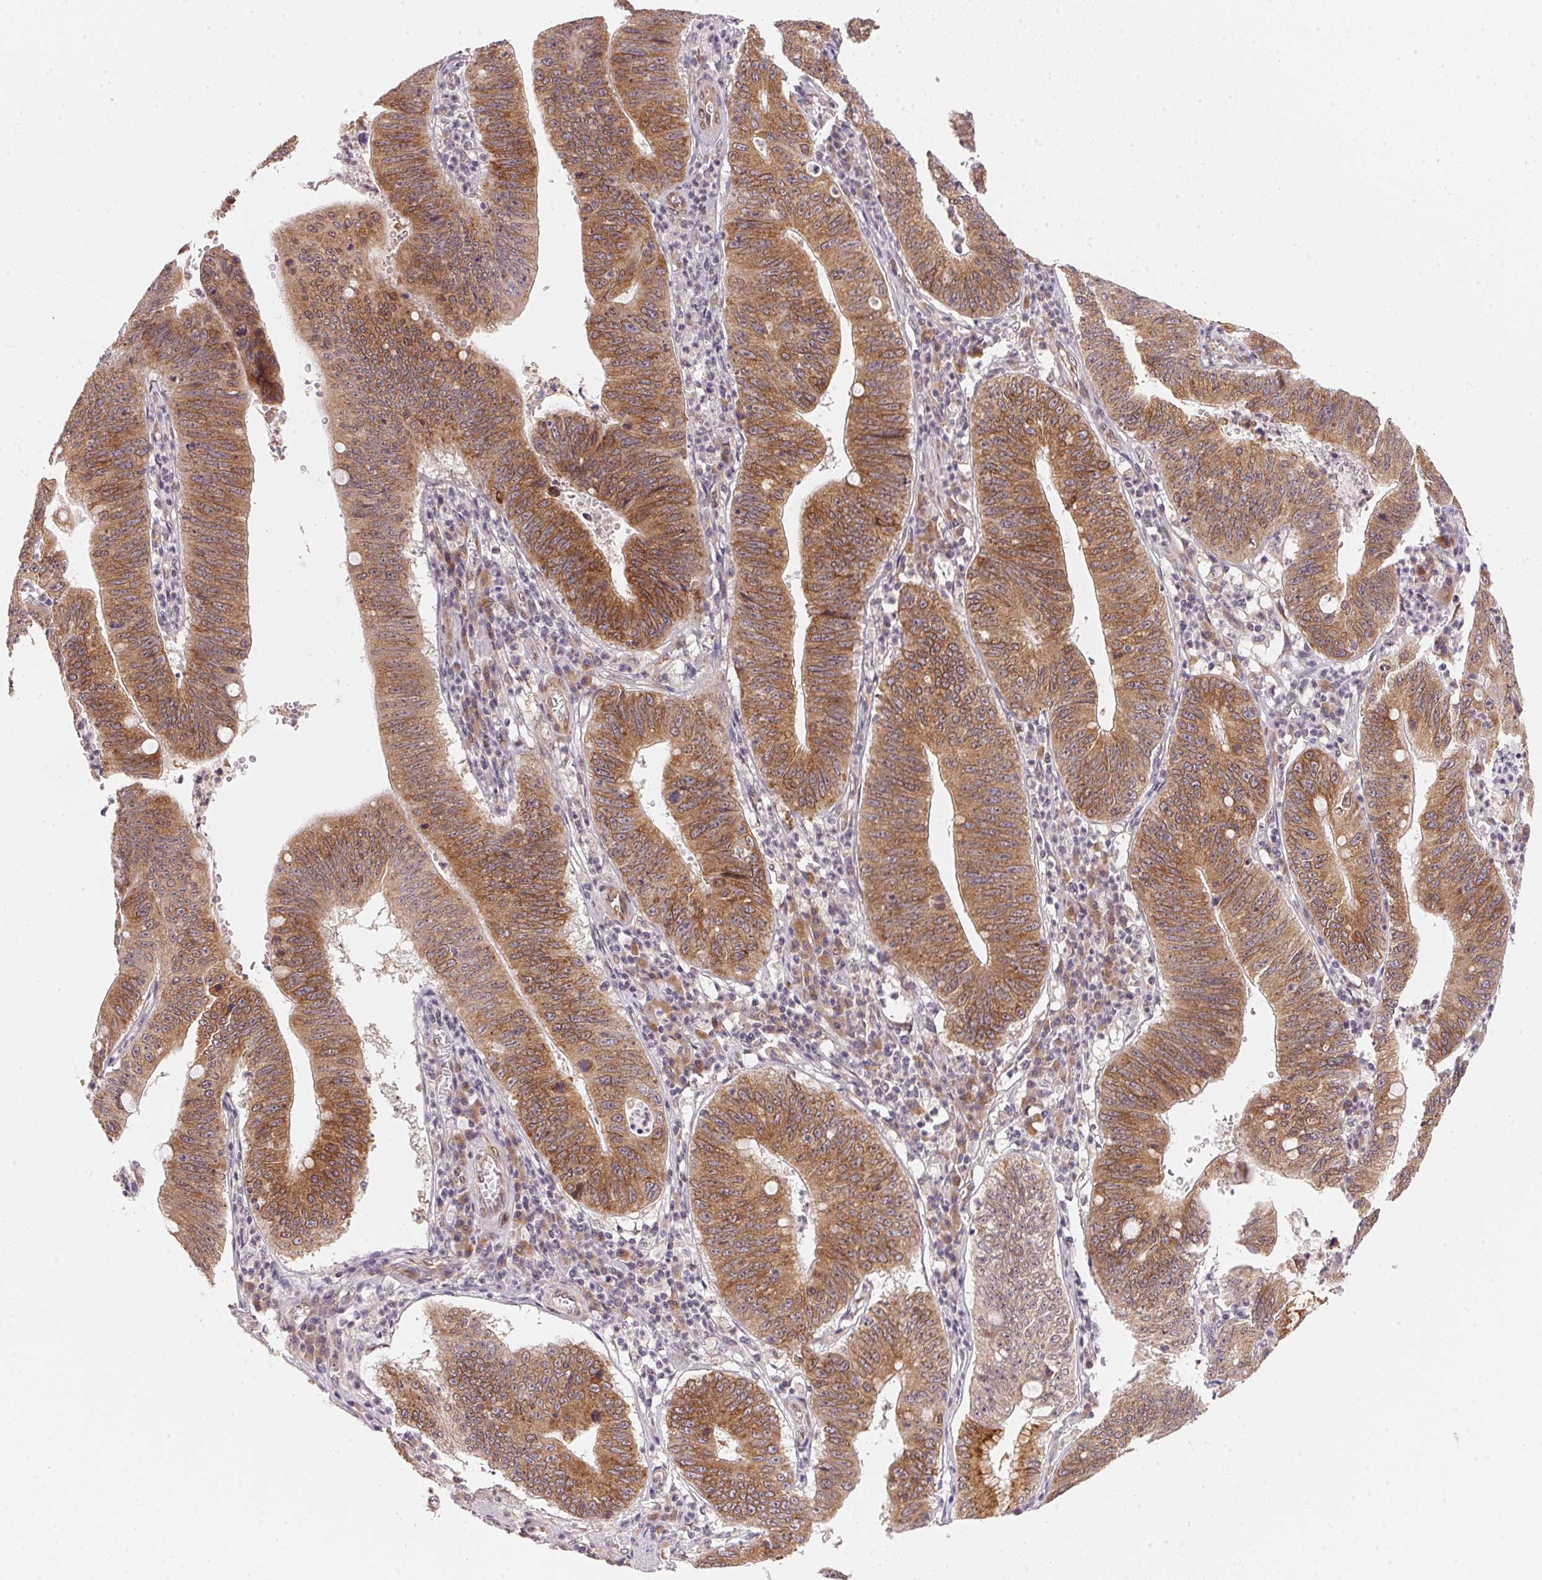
{"staining": {"intensity": "moderate", "quantity": ">75%", "location": "cytoplasmic/membranous"}, "tissue": "stomach cancer", "cell_type": "Tumor cells", "image_type": "cancer", "snomed": [{"axis": "morphology", "description": "Adenocarcinoma, NOS"}, {"axis": "topography", "description": "Stomach"}], "caption": "Protein staining of adenocarcinoma (stomach) tissue exhibits moderate cytoplasmic/membranous staining in approximately >75% of tumor cells. (brown staining indicates protein expression, while blue staining denotes nuclei).", "gene": "EI24", "patient": {"sex": "male", "age": 59}}